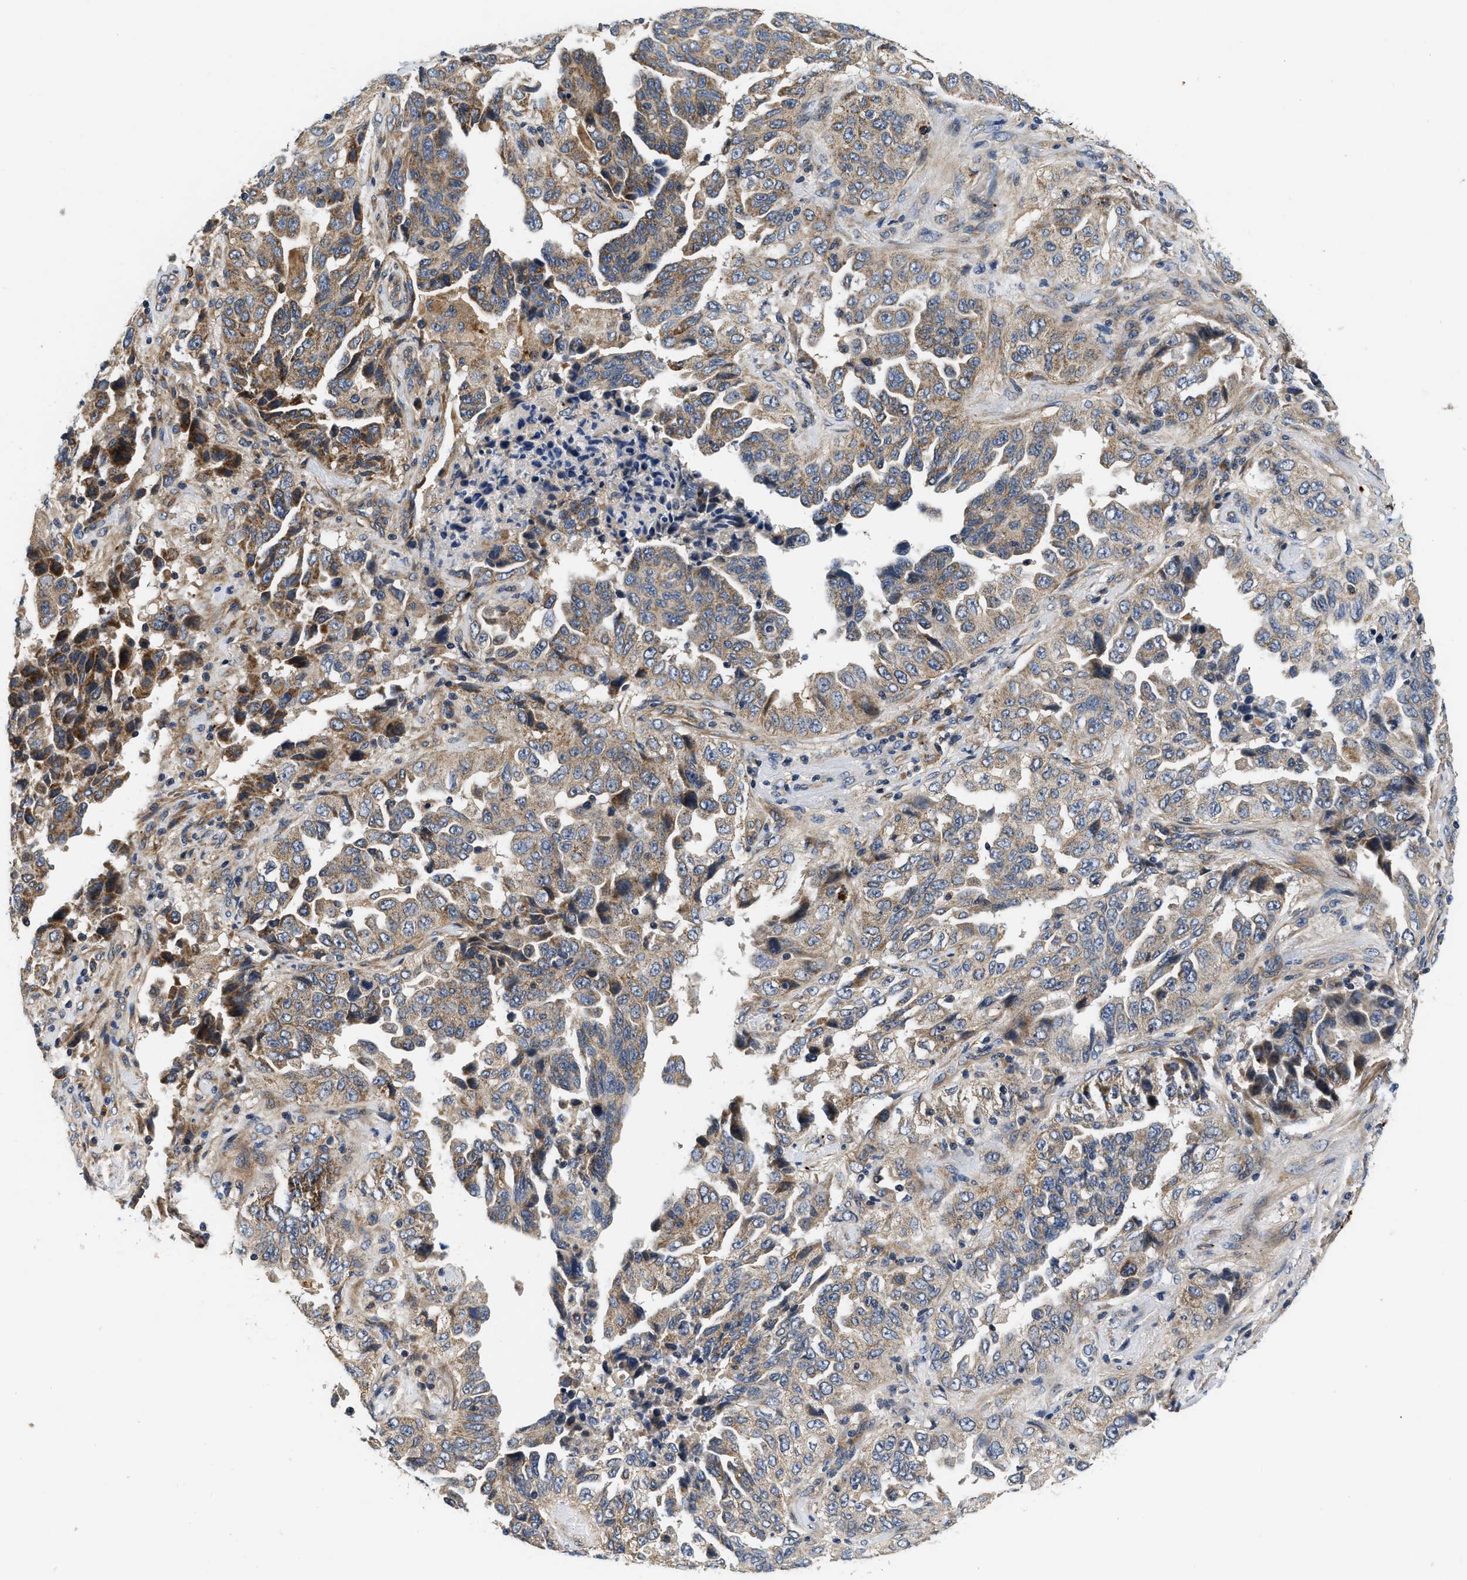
{"staining": {"intensity": "moderate", "quantity": ">75%", "location": "cytoplasmic/membranous"}, "tissue": "lung cancer", "cell_type": "Tumor cells", "image_type": "cancer", "snomed": [{"axis": "morphology", "description": "Adenocarcinoma, NOS"}, {"axis": "topography", "description": "Lung"}], "caption": "Immunohistochemical staining of human lung cancer demonstrates medium levels of moderate cytoplasmic/membranous expression in about >75% of tumor cells.", "gene": "NME6", "patient": {"sex": "female", "age": 51}}